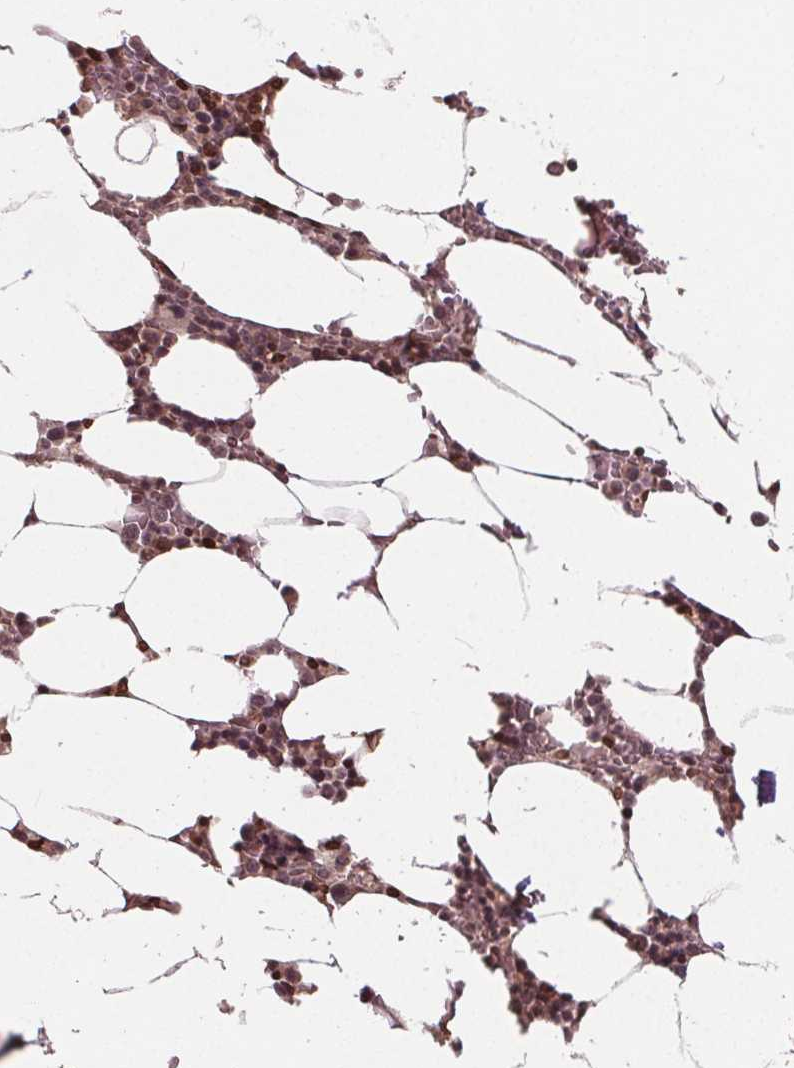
{"staining": {"intensity": "moderate", "quantity": "25%-75%", "location": "nuclear"}, "tissue": "bone marrow", "cell_type": "Hematopoietic cells", "image_type": "normal", "snomed": [{"axis": "morphology", "description": "Normal tissue, NOS"}, {"axis": "topography", "description": "Bone marrow"}], "caption": "Brown immunohistochemical staining in unremarkable human bone marrow exhibits moderate nuclear positivity in about 25%-75% of hematopoietic cells. The staining was performed using DAB, with brown indicating positive protein expression. Nuclei are stained blue with hematoxylin.", "gene": "HIF1AN", "patient": {"sex": "female", "age": 52}}